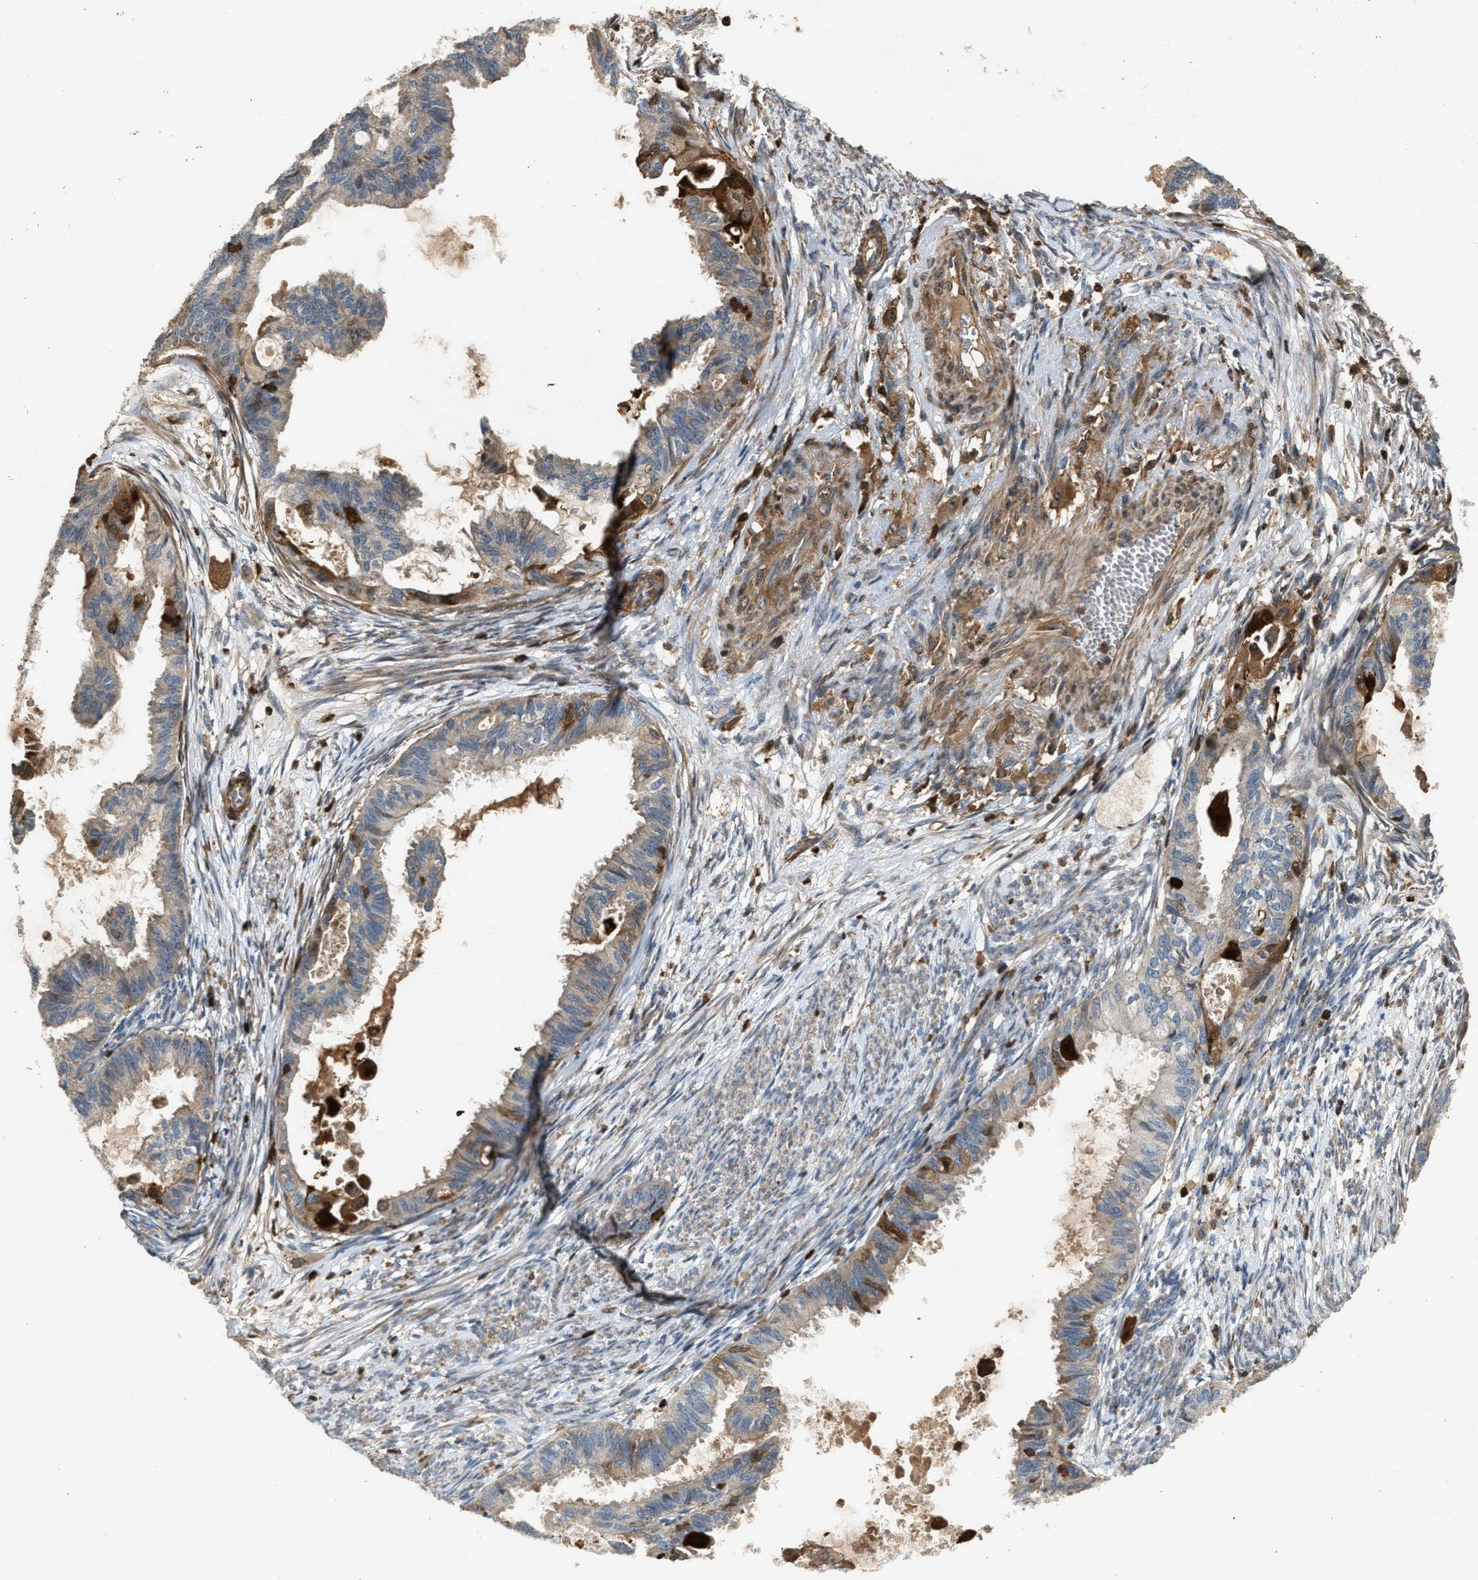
{"staining": {"intensity": "weak", "quantity": ">75%", "location": "cytoplasmic/membranous"}, "tissue": "cervical cancer", "cell_type": "Tumor cells", "image_type": "cancer", "snomed": [{"axis": "morphology", "description": "Normal tissue, NOS"}, {"axis": "morphology", "description": "Adenocarcinoma, NOS"}, {"axis": "topography", "description": "Cervix"}, {"axis": "topography", "description": "Endometrium"}], "caption": "The micrograph exhibits a brown stain indicating the presence of a protein in the cytoplasmic/membranous of tumor cells in cervical adenocarcinoma. (Stains: DAB (3,3'-diaminobenzidine) in brown, nuclei in blue, Microscopy: brightfield microscopy at high magnification).", "gene": "SERPINB5", "patient": {"sex": "female", "age": 86}}